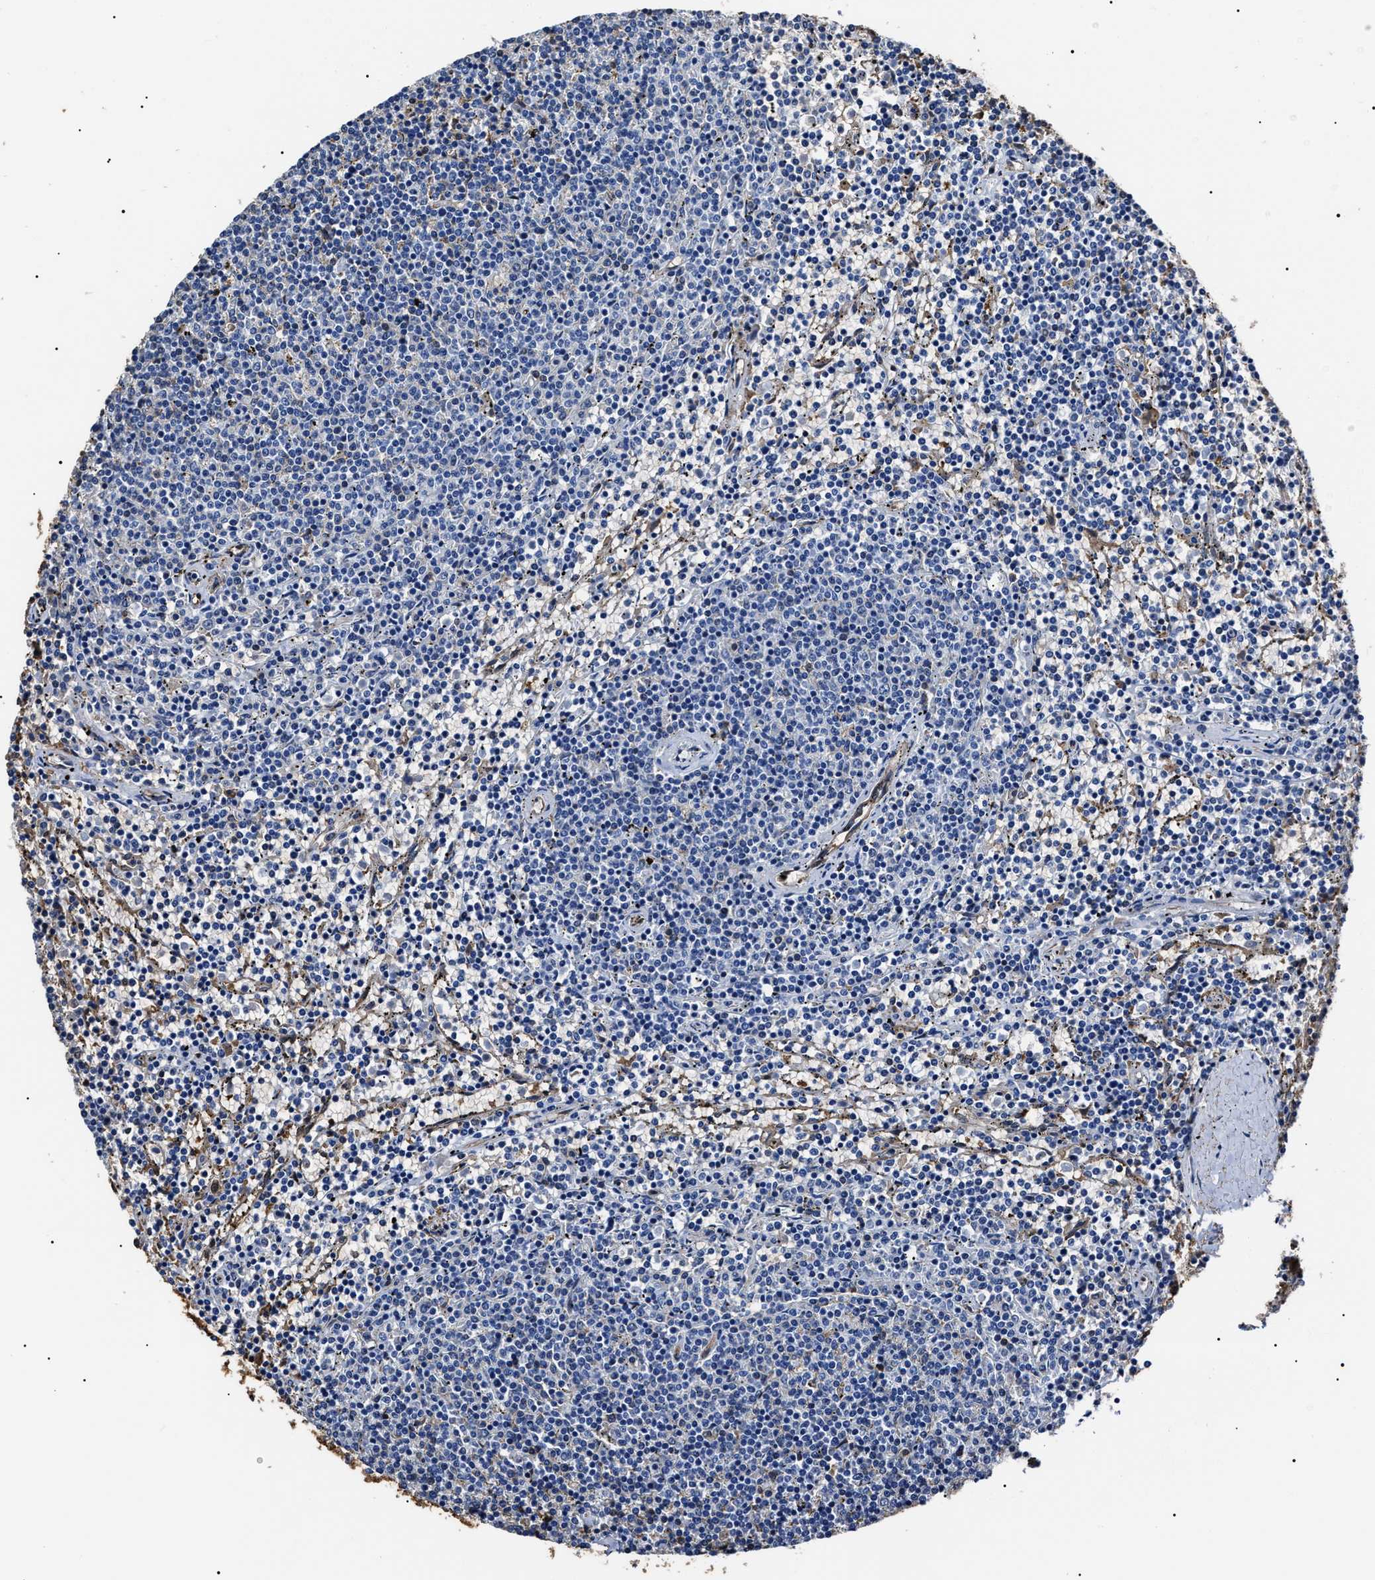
{"staining": {"intensity": "negative", "quantity": "none", "location": "none"}, "tissue": "lymphoma", "cell_type": "Tumor cells", "image_type": "cancer", "snomed": [{"axis": "morphology", "description": "Malignant lymphoma, non-Hodgkin's type, Low grade"}, {"axis": "topography", "description": "Spleen"}], "caption": "An IHC photomicrograph of lymphoma is shown. There is no staining in tumor cells of lymphoma.", "gene": "ALDH1A1", "patient": {"sex": "female", "age": 50}}